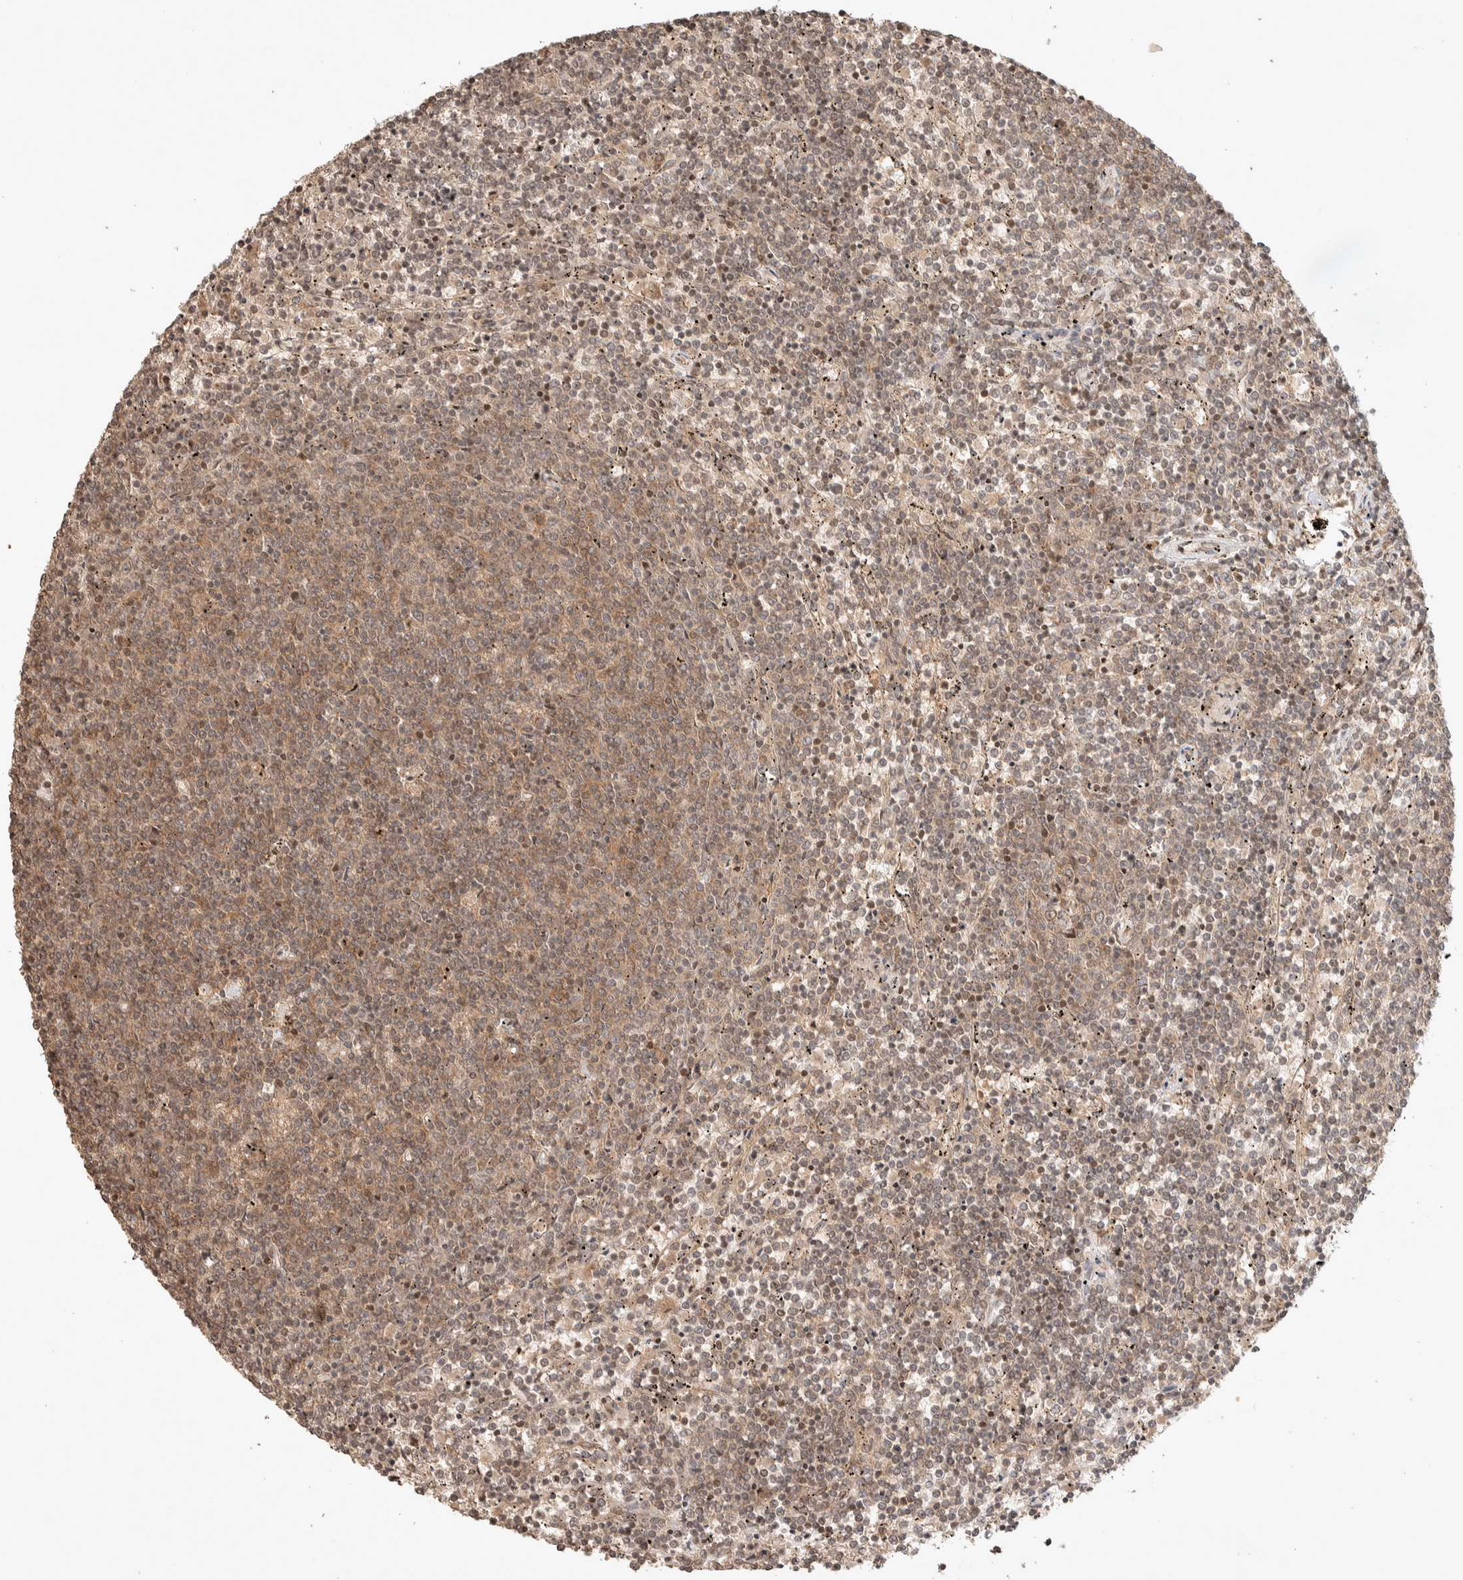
{"staining": {"intensity": "weak", "quantity": "25%-75%", "location": "cytoplasmic/membranous,nuclear"}, "tissue": "lymphoma", "cell_type": "Tumor cells", "image_type": "cancer", "snomed": [{"axis": "morphology", "description": "Malignant lymphoma, non-Hodgkin's type, Low grade"}, {"axis": "topography", "description": "Spleen"}], "caption": "About 25%-75% of tumor cells in low-grade malignant lymphoma, non-Hodgkin's type demonstrate weak cytoplasmic/membranous and nuclear protein positivity as visualized by brown immunohistochemical staining.", "gene": "THRA", "patient": {"sex": "female", "age": 50}}